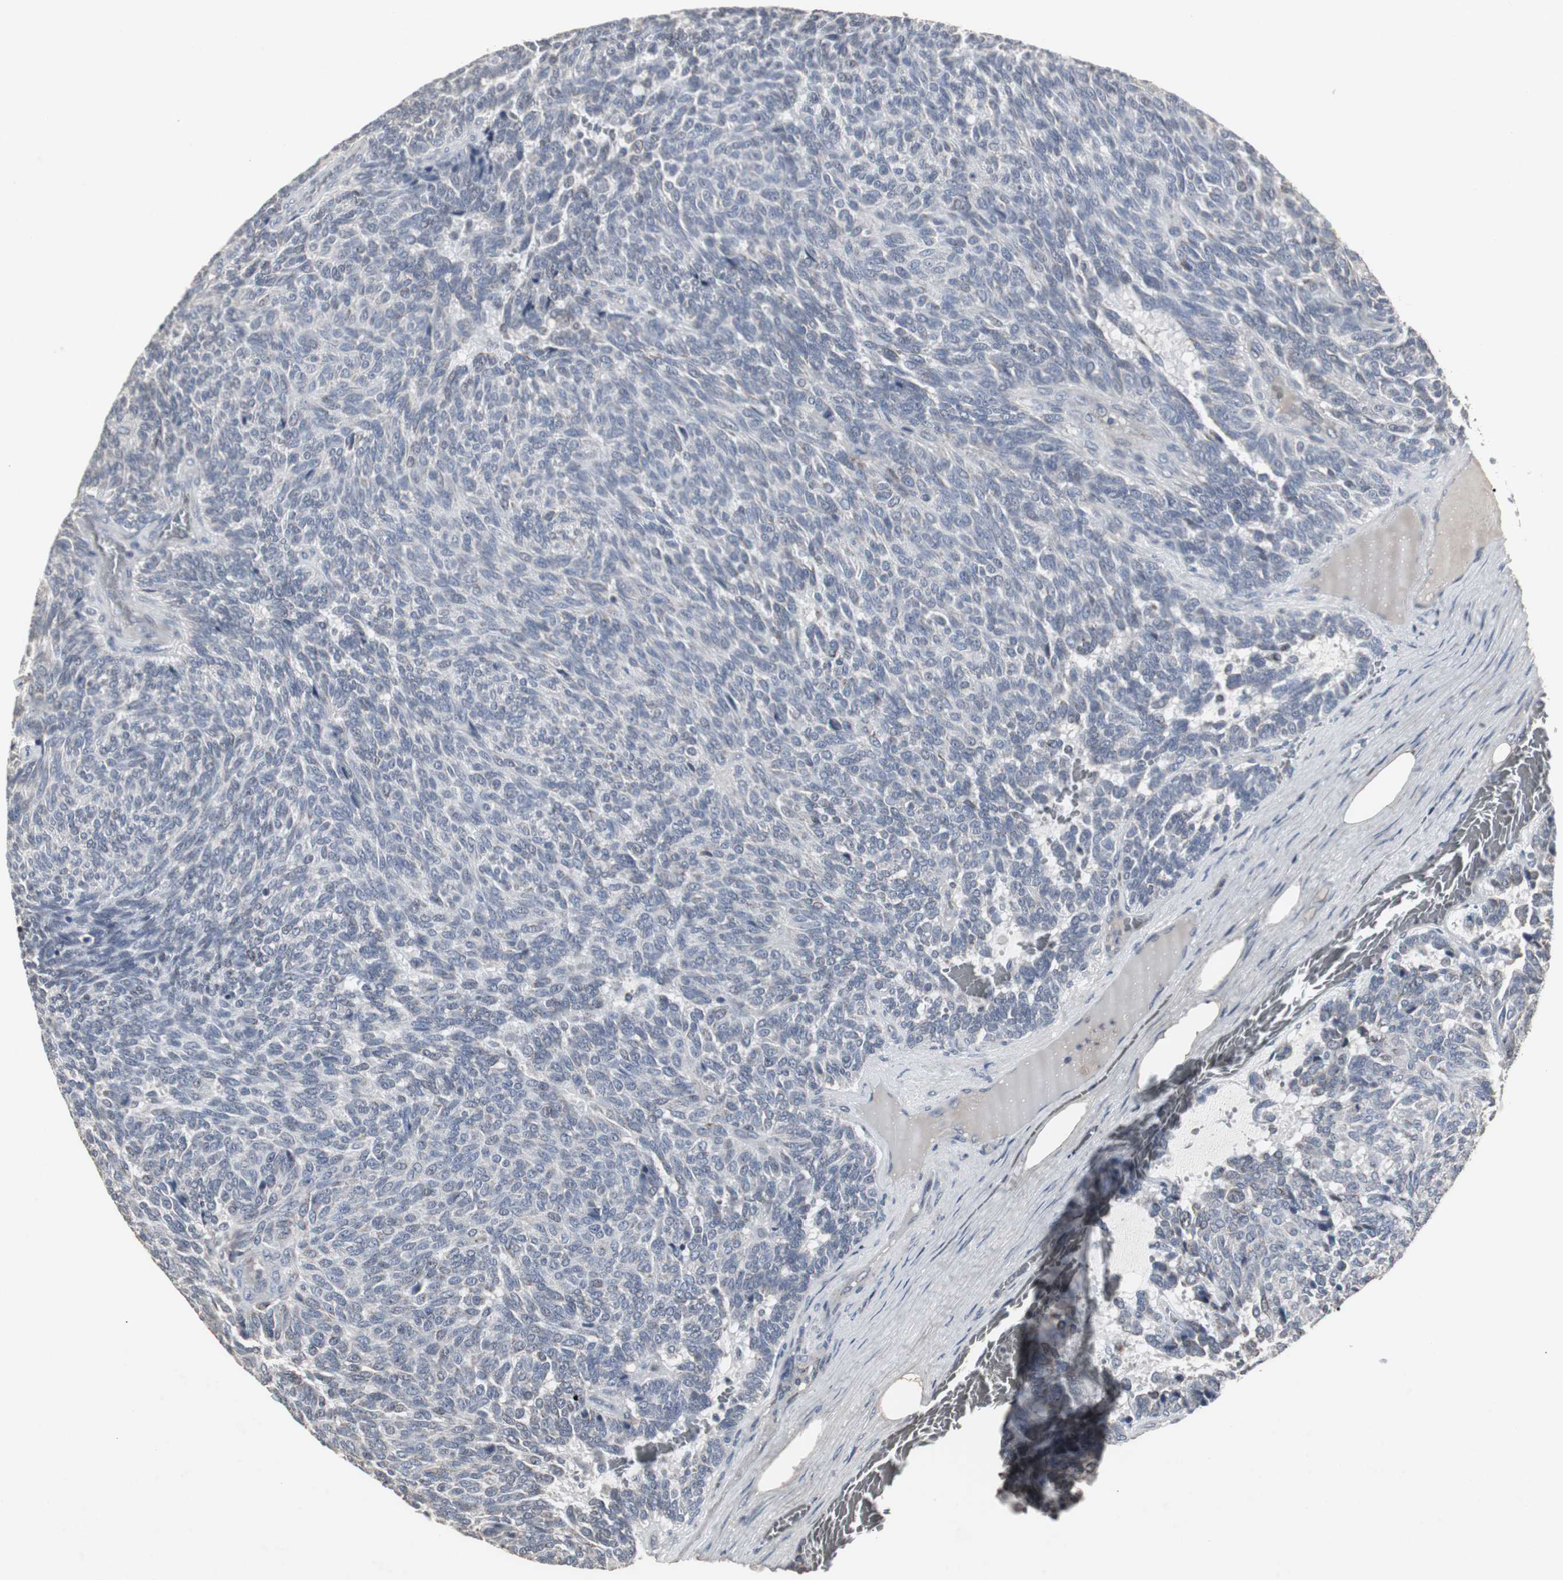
{"staining": {"intensity": "negative", "quantity": "none", "location": "none"}, "tissue": "carcinoid", "cell_type": "Tumor cells", "image_type": "cancer", "snomed": [{"axis": "morphology", "description": "Carcinoid, malignant, NOS"}, {"axis": "topography", "description": "Pancreas"}], "caption": "Immunohistochemistry of carcinoid shows no staining in tumor cells.", "gene": "ACAA1", "patient": {"sex": "female", "age": 54}}